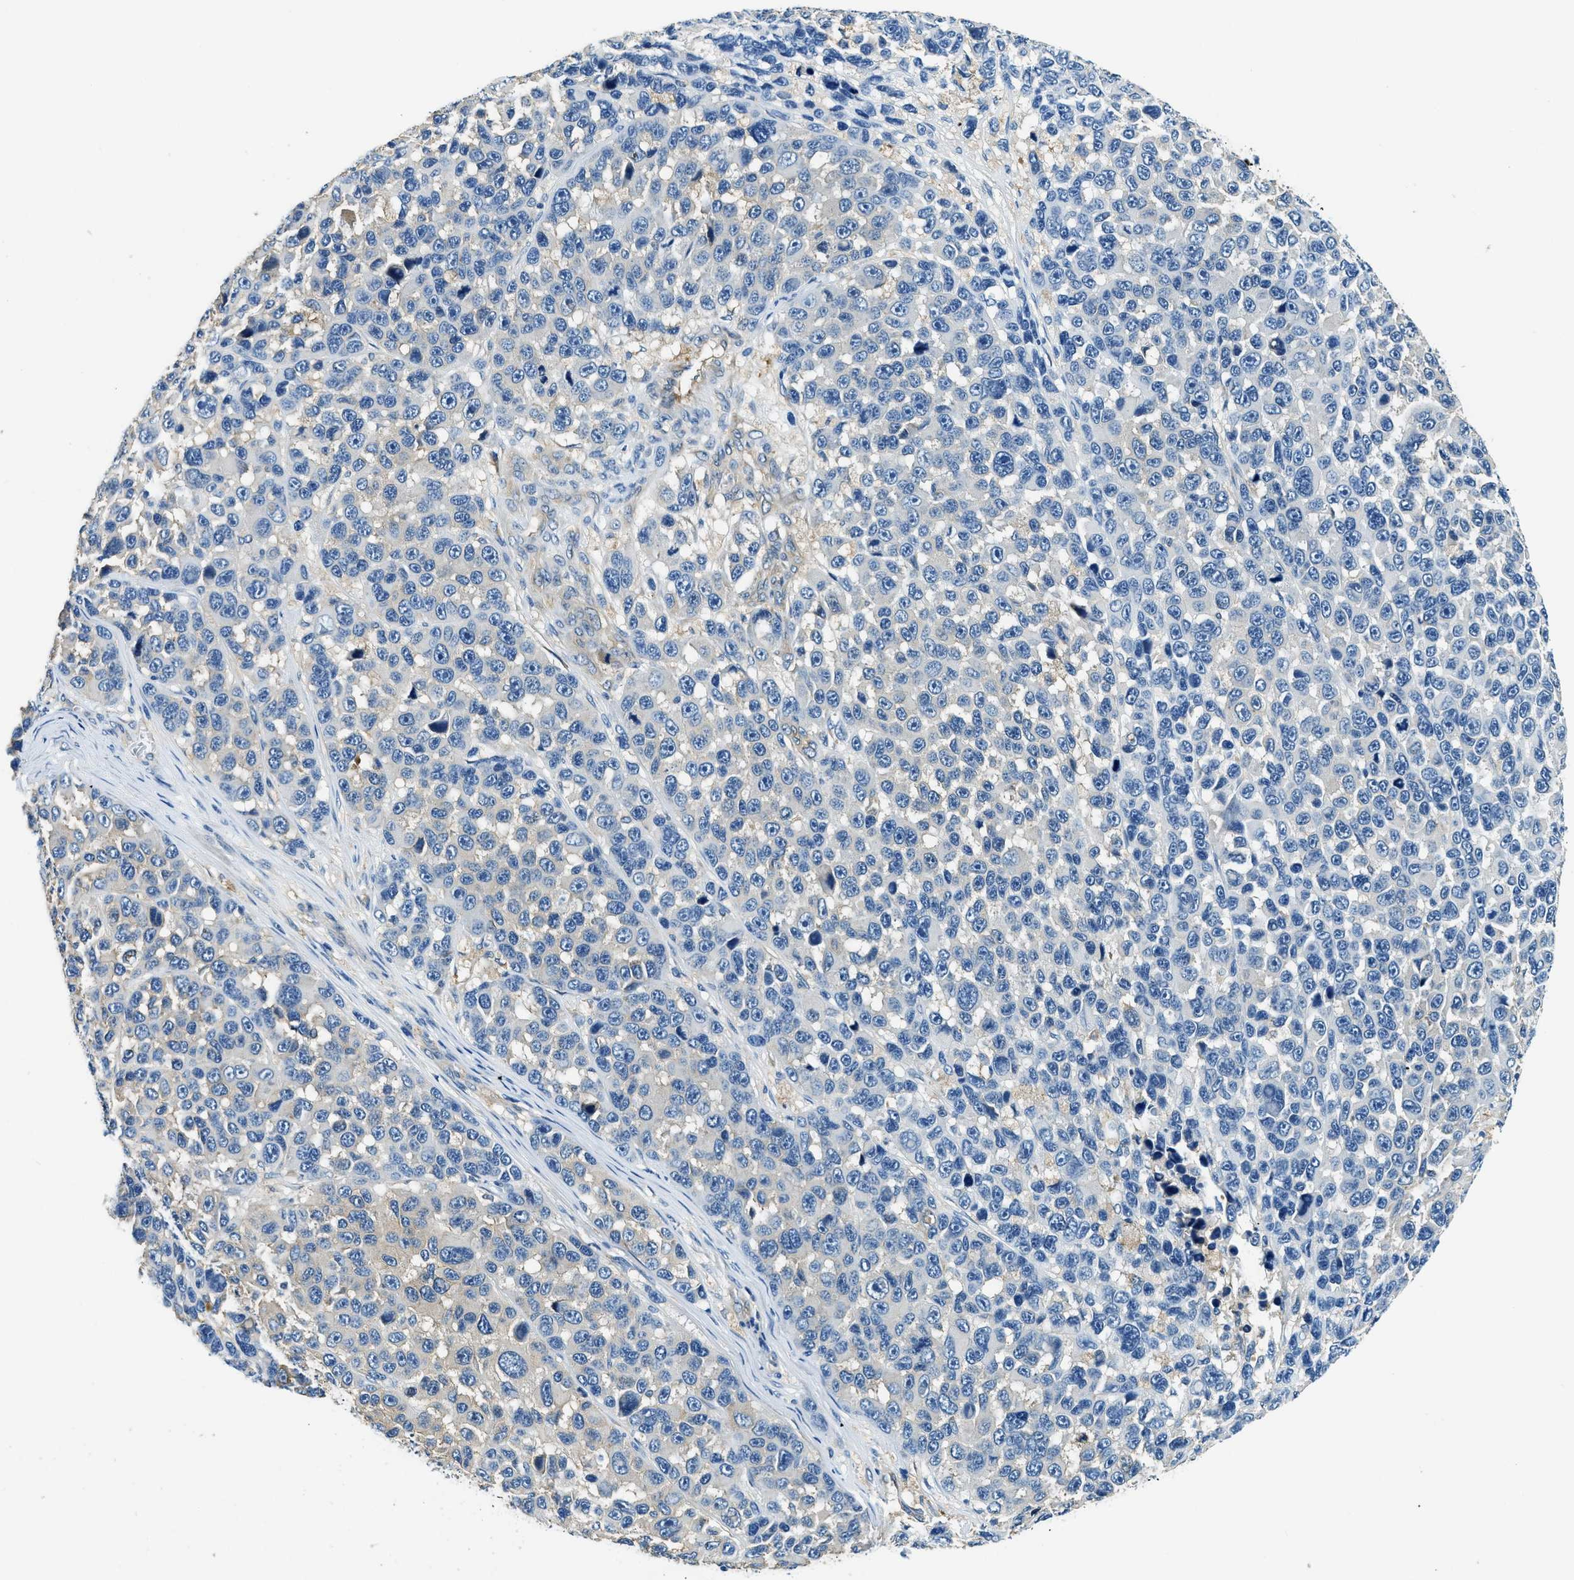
{"staining": {"intensity": "weak", "quantity": "<25%", "location": "cytoplasmic/membranous"}, "tissue": "melanoma", "cell_type": "Tumor cells", "image_type": "cancer", "snomed": [{"axis": "morphology", "description": "Malignant melanoma, NOS"}, {"axis": "topography", "description": "Skin"}], "caption": "The photomicrograph exhibits no staining of tumor cells in melanoma.", "gene": "TWF1", "patient": {"sex": "male", "age": 53}}